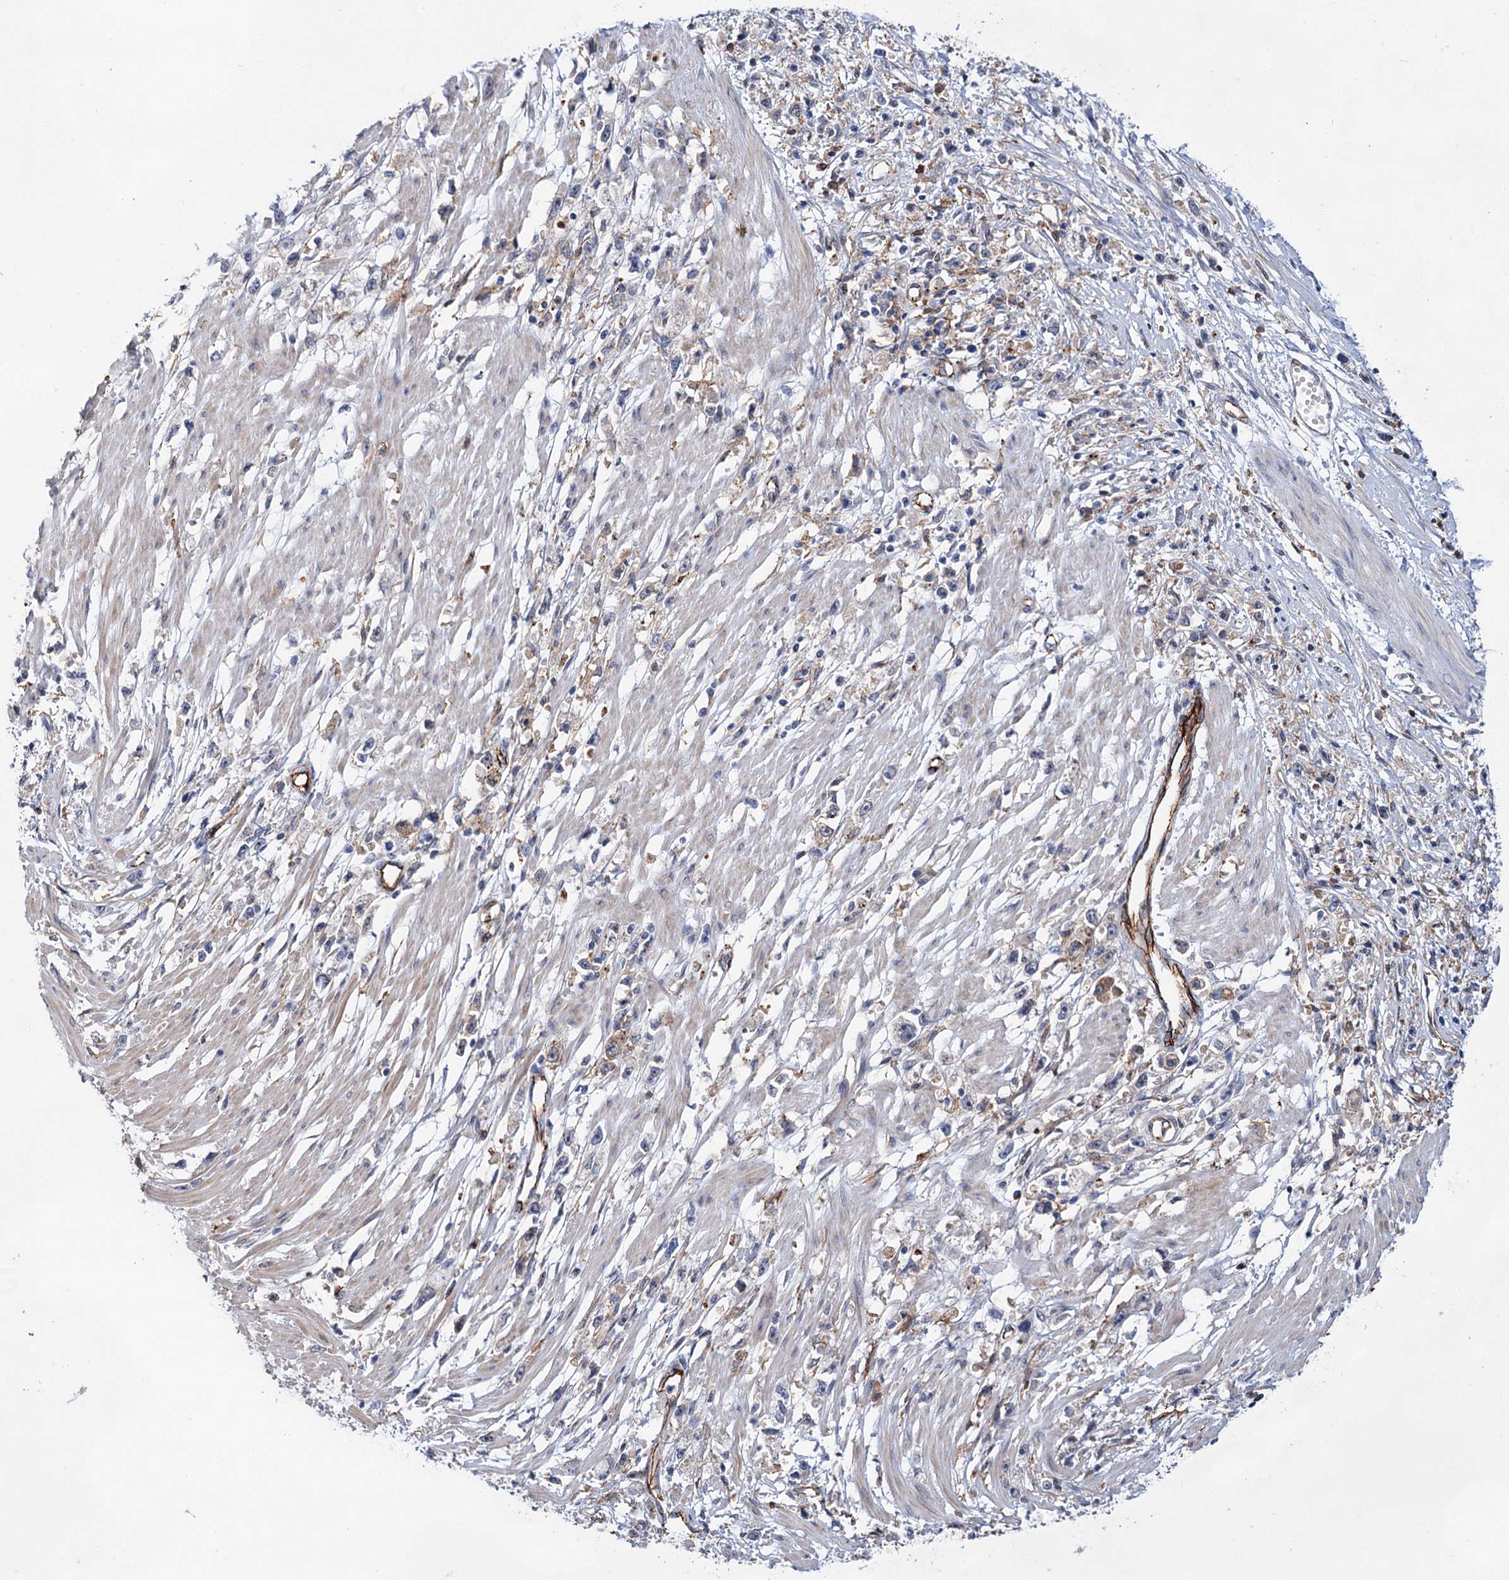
{"staining": {"intensity": "negative", "quantity": "none", "location": "none"}, "tissue": "stomach cancer", "cell_type": "Tumor cells", "image_type": "cancer", "snomed": [{"axis": "morphology", "description": "Adenocarcinoma, NOS"}, {"axis": "topography", "description": "Stomach"}], "caption": "Histopathology image shows no significant protein positivity in tumor cells of adenocarcinoma (stomach).", "gene": "TMTC3", "patient": {"sex": "female", "age": 59}}